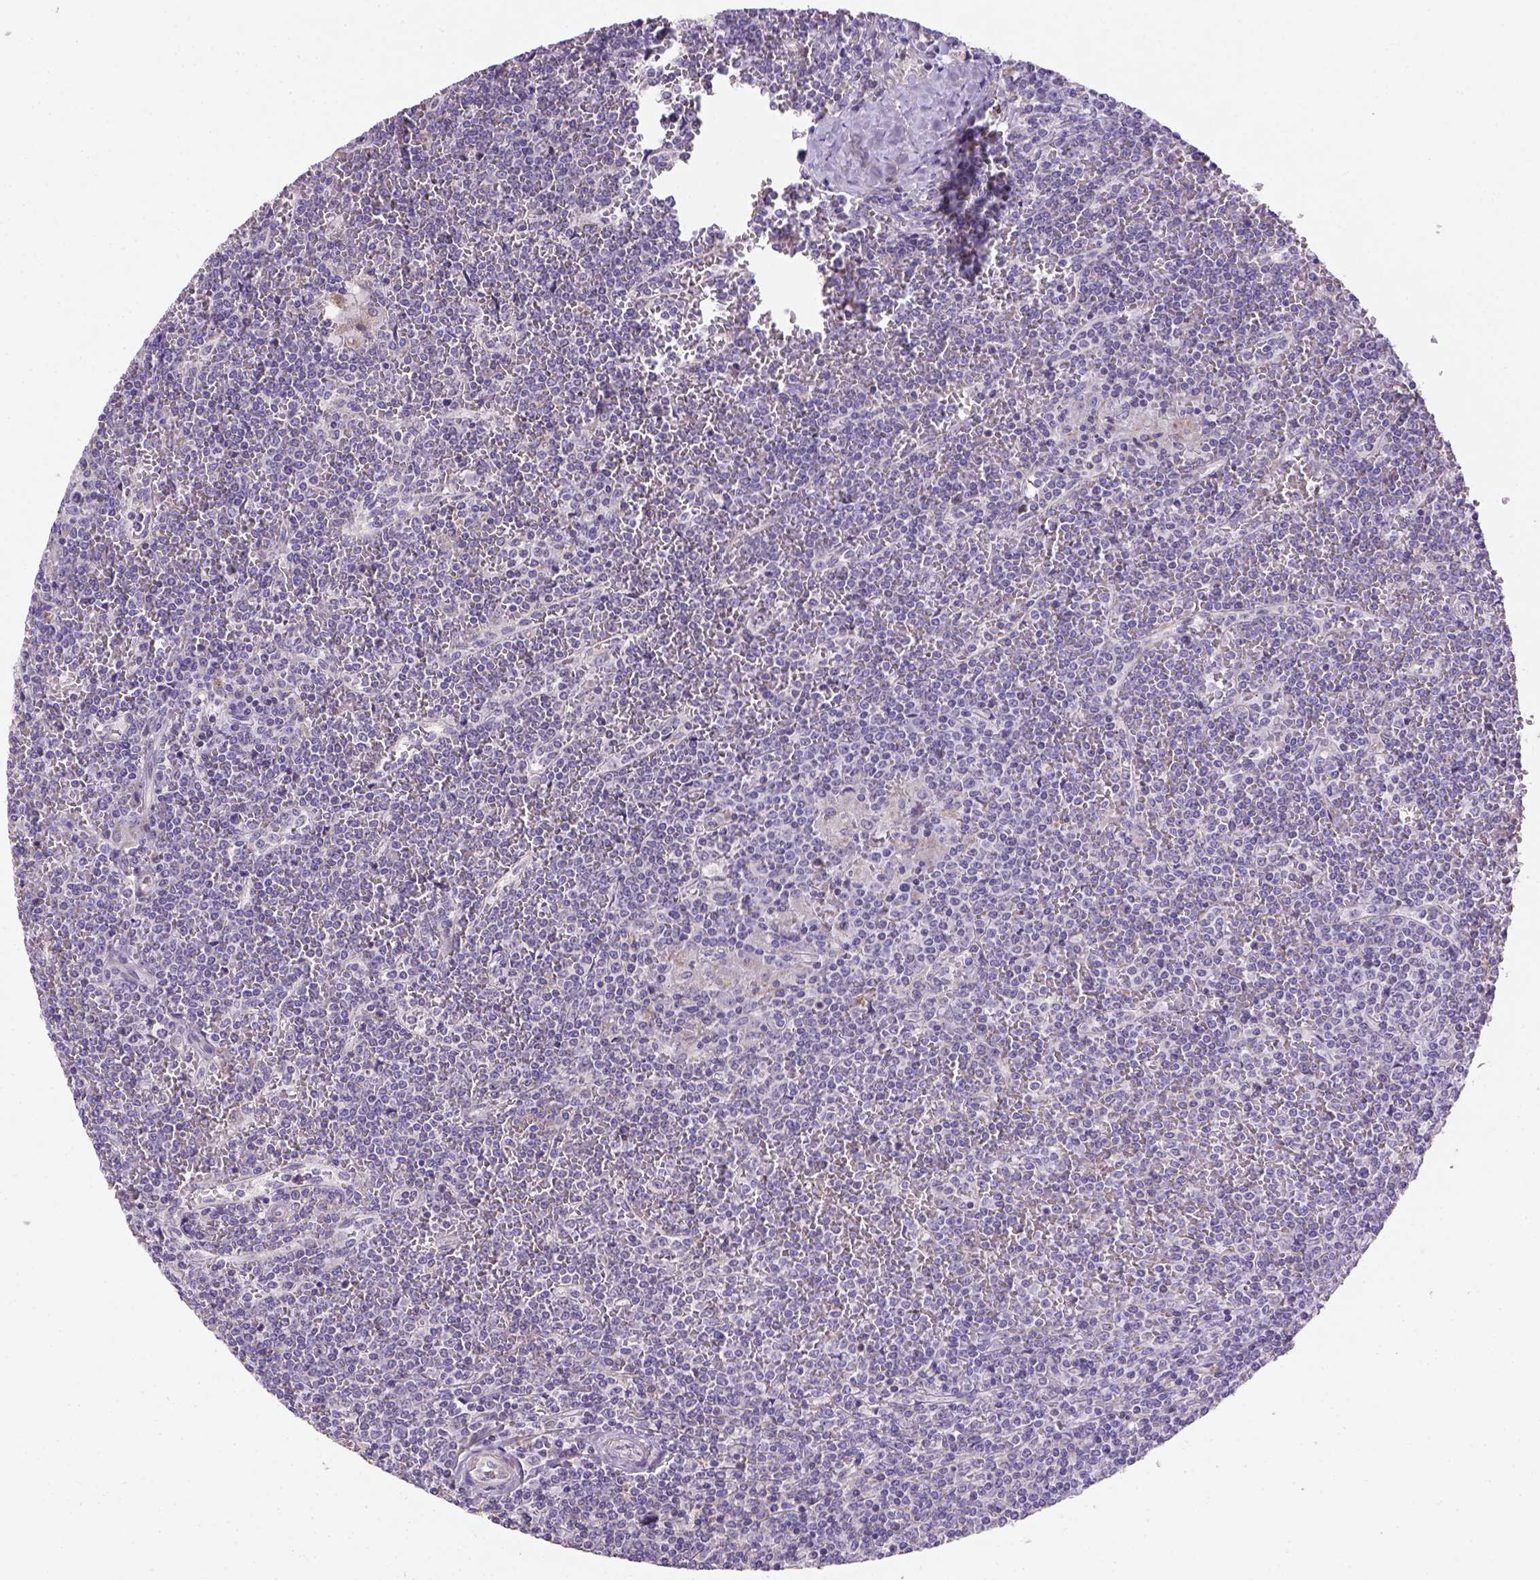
{"staining": {"intensity": "negative", "quantity": "none", "location": "none"}, "tissue": "lymphoma", "cell_type": "Tumor cells", "image_type": "cancer", "snomed": [{"axis": "morphology", "description": "Malignant lymphoma, non-Hodgkin's type, Low grade"}, {"axis": "topography", "description": "Spleen"}], "caption": "IHC histopathology image of human malignant lymphoma, non-Hodgkin's type (low-grade) stained for a protein (brown), which demonstrates no positivity in tumor cells. The staining is performed using DAB (3,3'-diaminobenzidine) brown chromogen with nuclei counter-stained in using hematoxylin.", "gene": "HTRA1", "patient": {"sex": "female", "age": 19}}